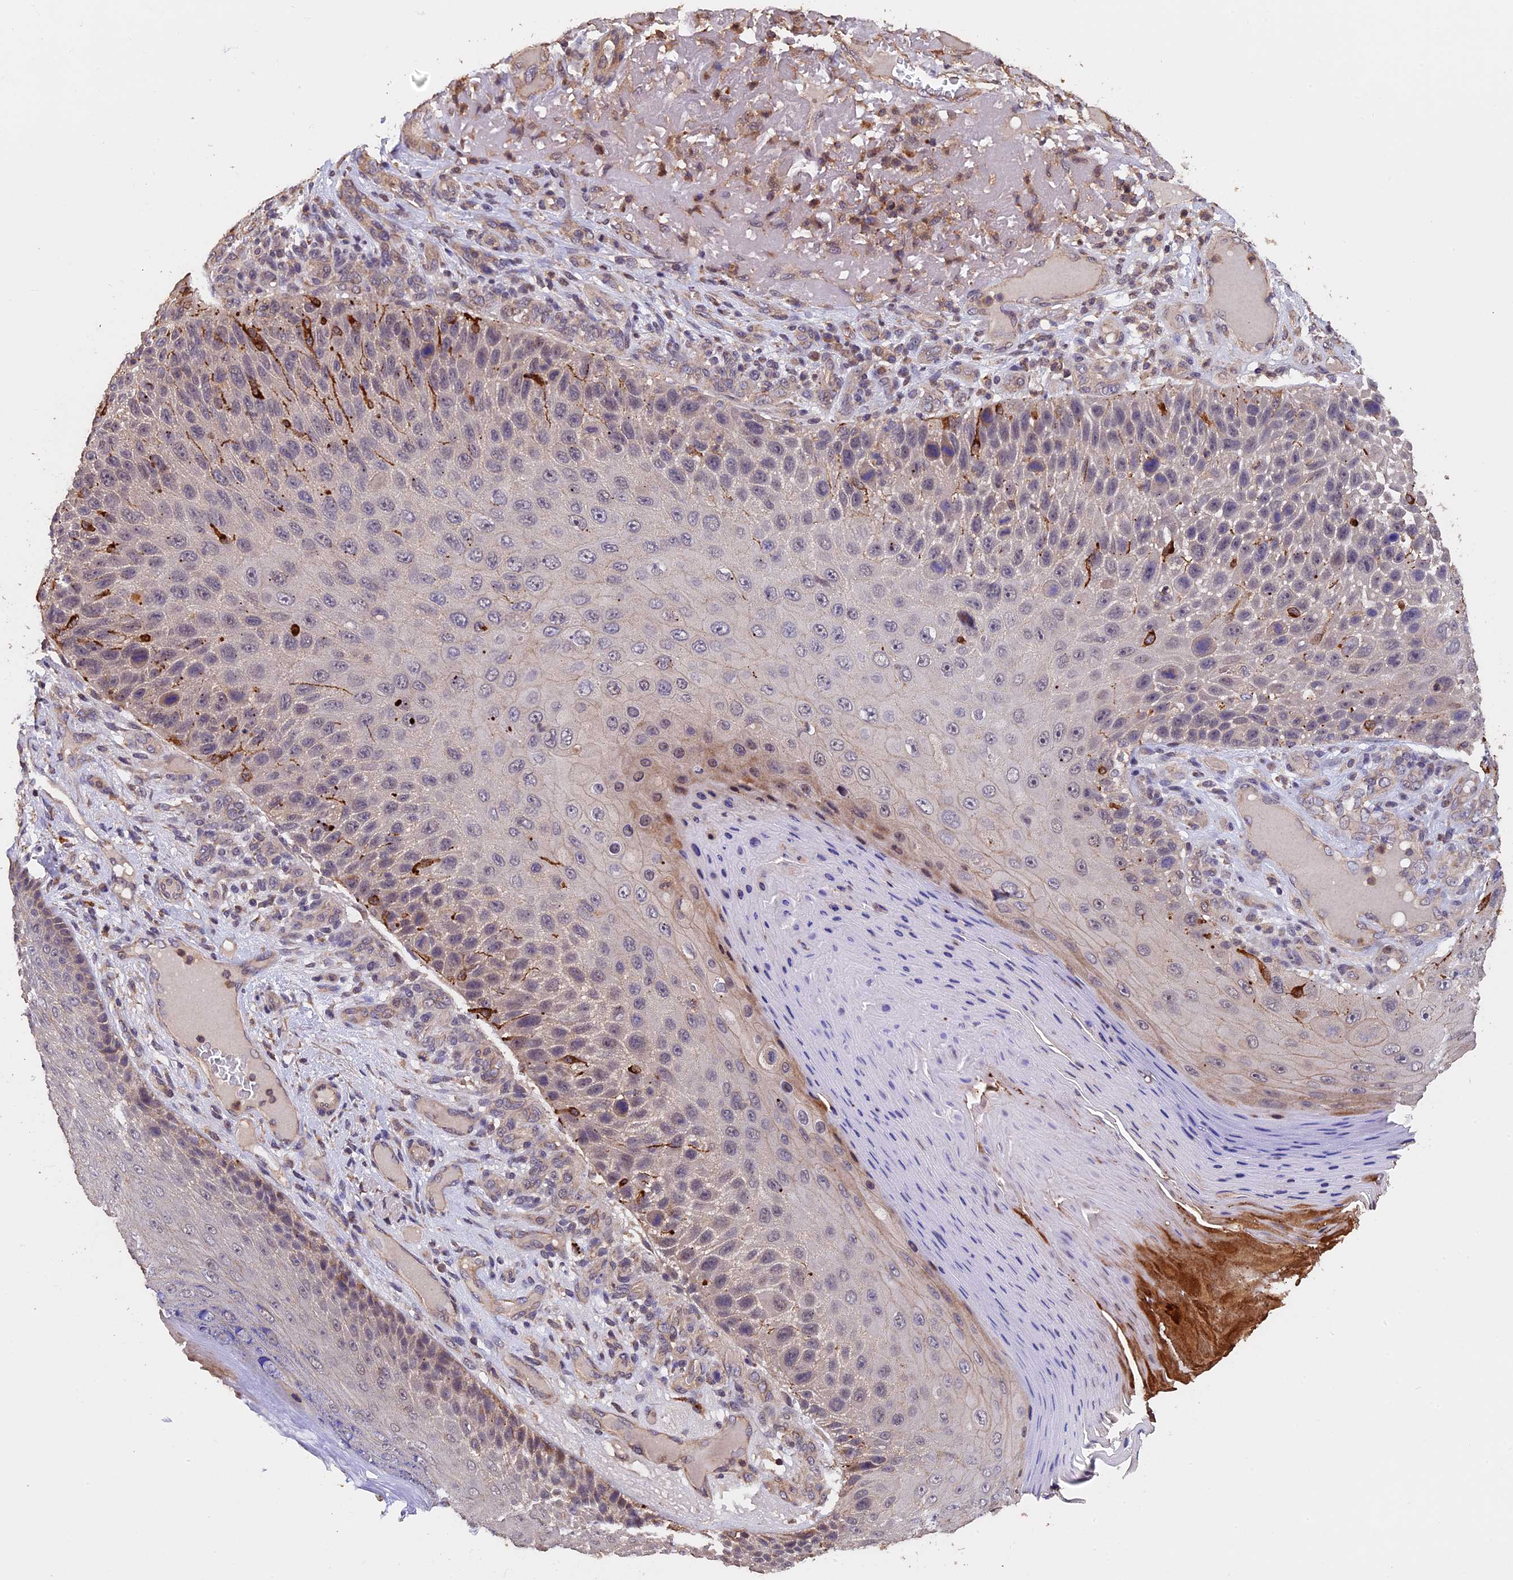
{"staining": {"intensity": "weak", "quantity": "<25%", "location": "cytoplasmic/membranous"}, "tissue": "skin cancer", "cell_type": "Tumor cells", "image_type": "cancer", "snomed": [{"axis": "morphology", "description": "Squamous cell carcinoma, NOS"}, {"axis": "topography", "description": "Skin"}], "caption": "This is an immunohistochemistry (IHC) micrograph of human skin squamous cell carcinoma. There is no positivity in tumor cells.", "gene": "PKD2L2", "patient": {"sex": "female", "age": 88}}